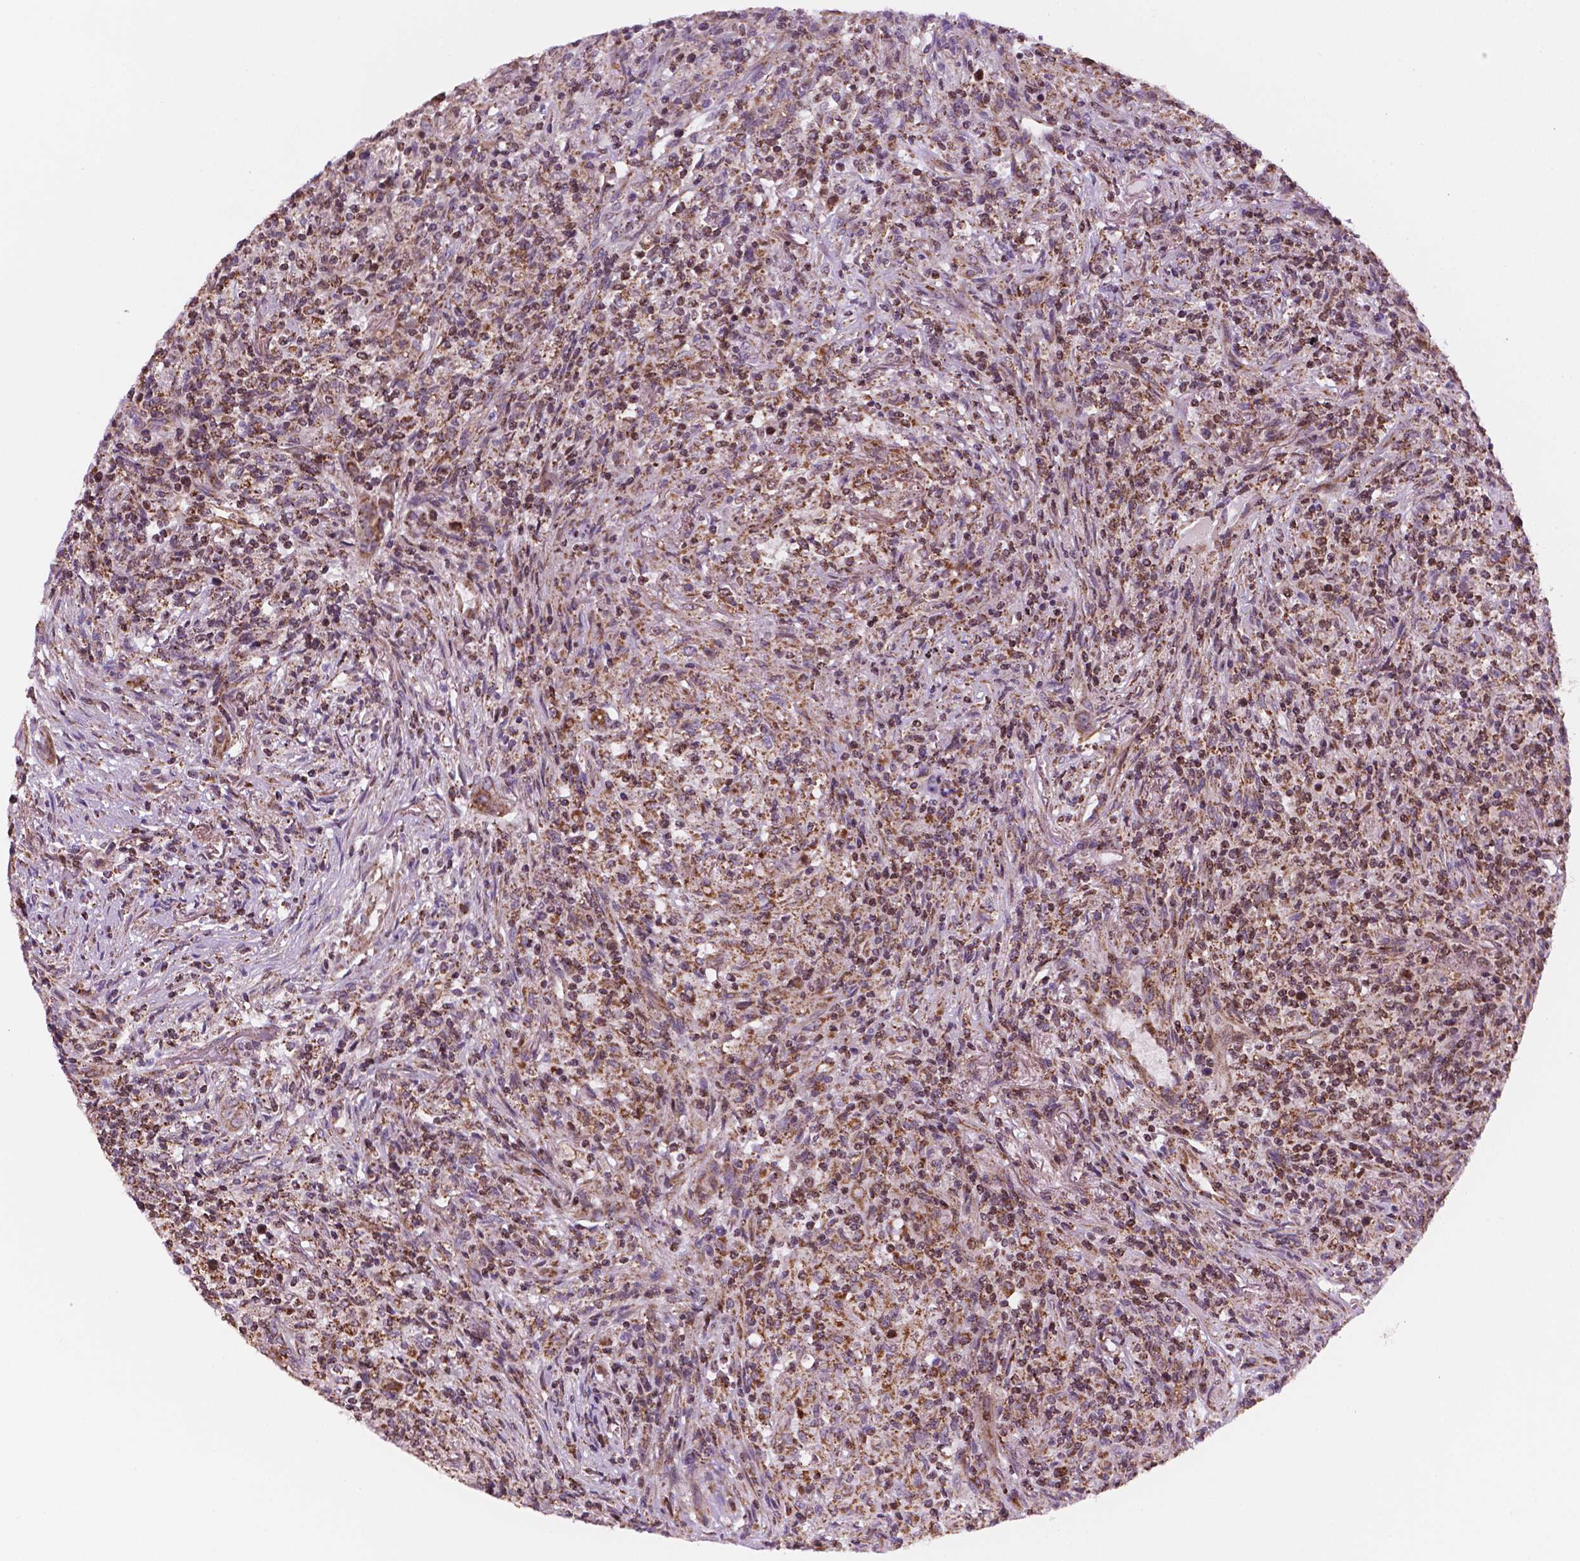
{"staining": {"intensity": "moderate", "quantity": ">75%", "location": "cytoplasmic/membranous"}, "tissue": "lymphoma", "cell_type": "Tumor cells", "image_type": "cancer", "snomed": [{"axis": "morphology", "description": "Malignant lymphoma, non-Hodgkin's type, High grade"}, {"axis": "topography", "description": "Lung"}], "caption": "Protein analysis of high-grade malignant lymphoma, non-Hodgkin's type tissue shows moderate cytoplasmic/membranous staining in approximately >75% of tumor cells. The staining was performed using DAB (3,3'-diaminobenzidine) to visualize the protein expression in brown, while the nuclei were stained in blue with hematoxylin (Magnification: 20x).", "gene": "GEMIN4", "patient": {"sex": "male", "age": 79}}